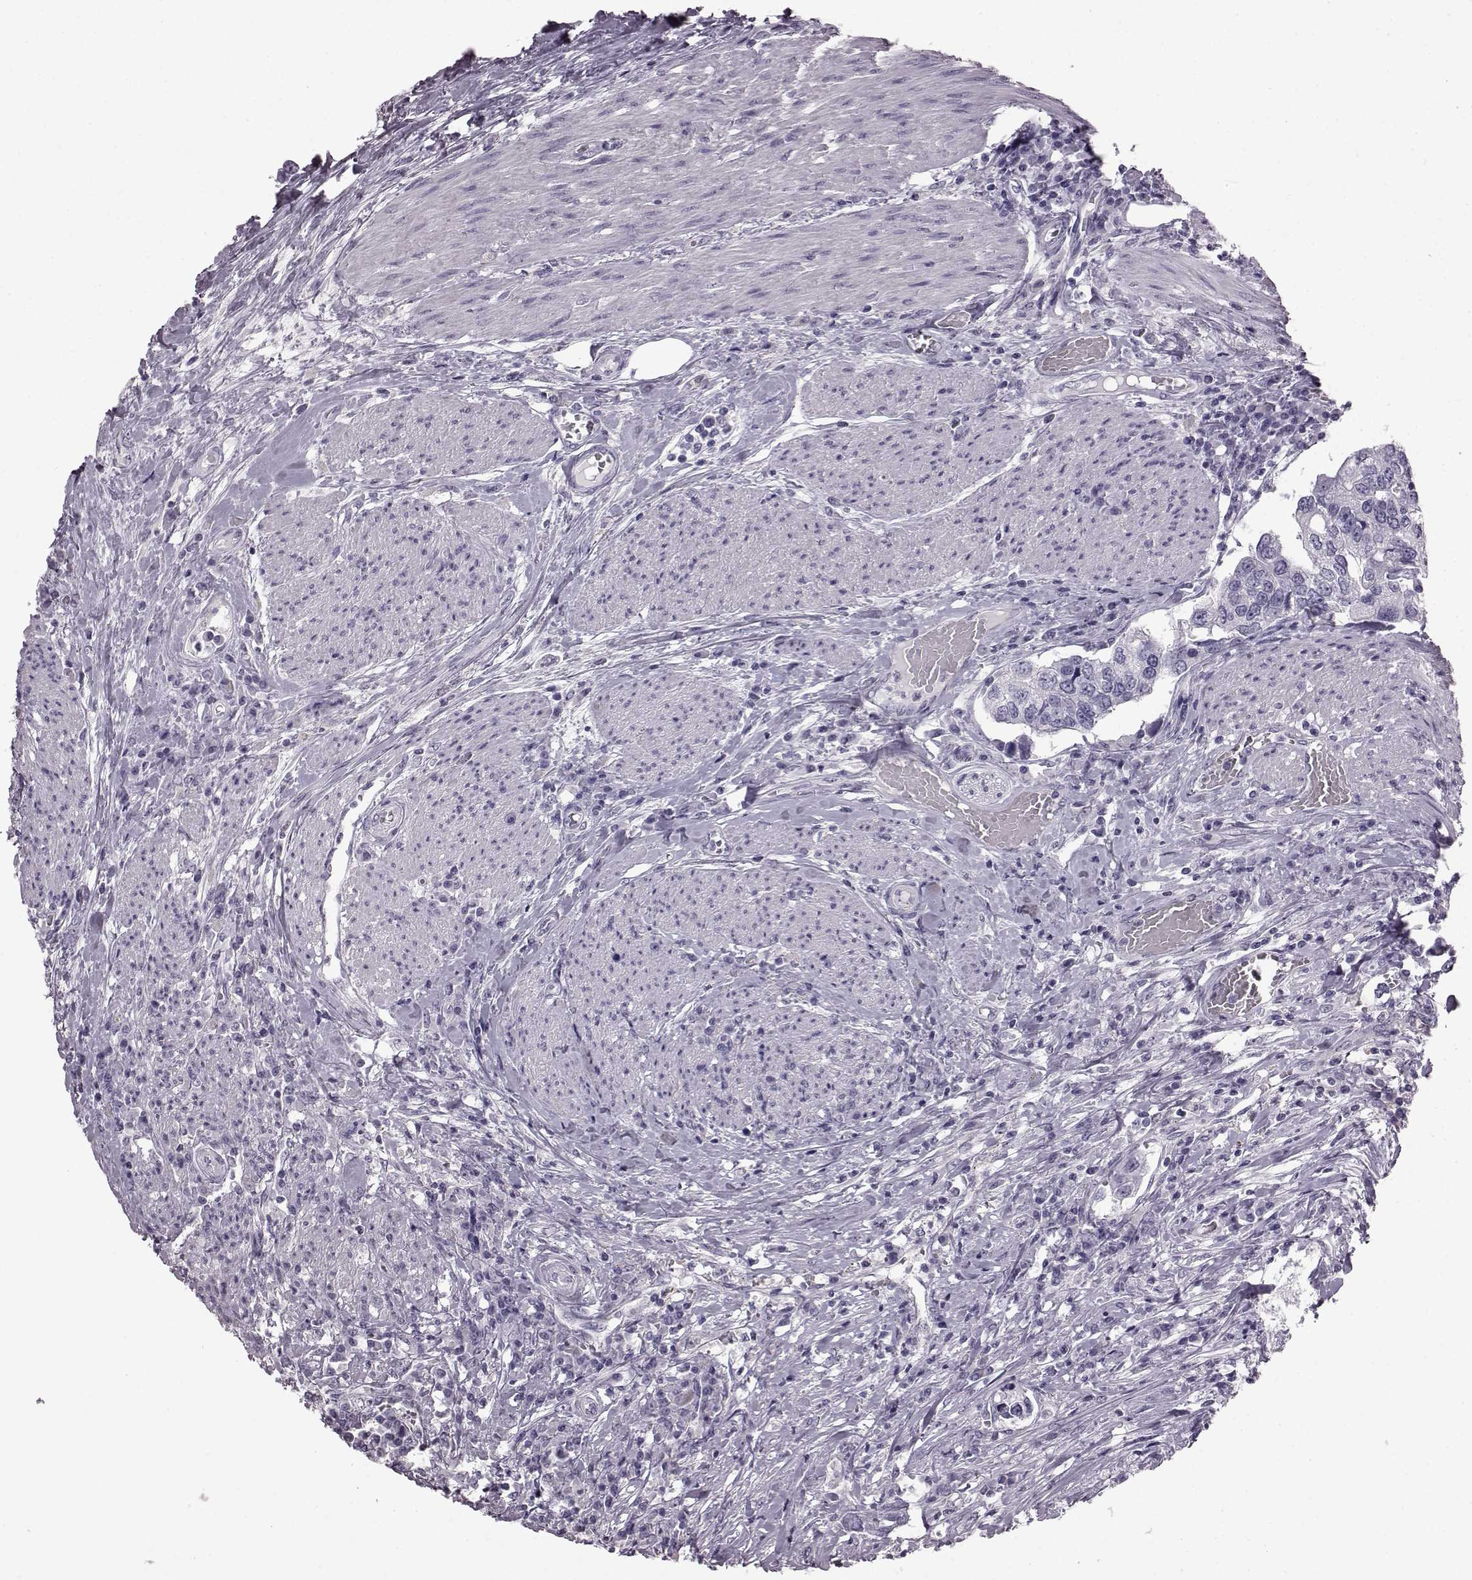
{"staining": {"intensity": "negative", "quantity": "none", "location": "none"}, "tissue": "urothelial cancer", "cell_type": "Tumor cells", "image_type": "cancer", "snomed": [{"axis": "morphology", "description": "Urothelial carcinoma, NOS"}, {"axis": "morphology", "description": "Urothelial carcinoma, High grade"}, {"axis": "topography", "description": "Urinary bladder"}], "caption": "Immunohistochemical staining of human urothelial cancer shows no significant staining in tumor cells.", "gene": "AIPL1", "patient": {"sex": "male", "age": 63}}